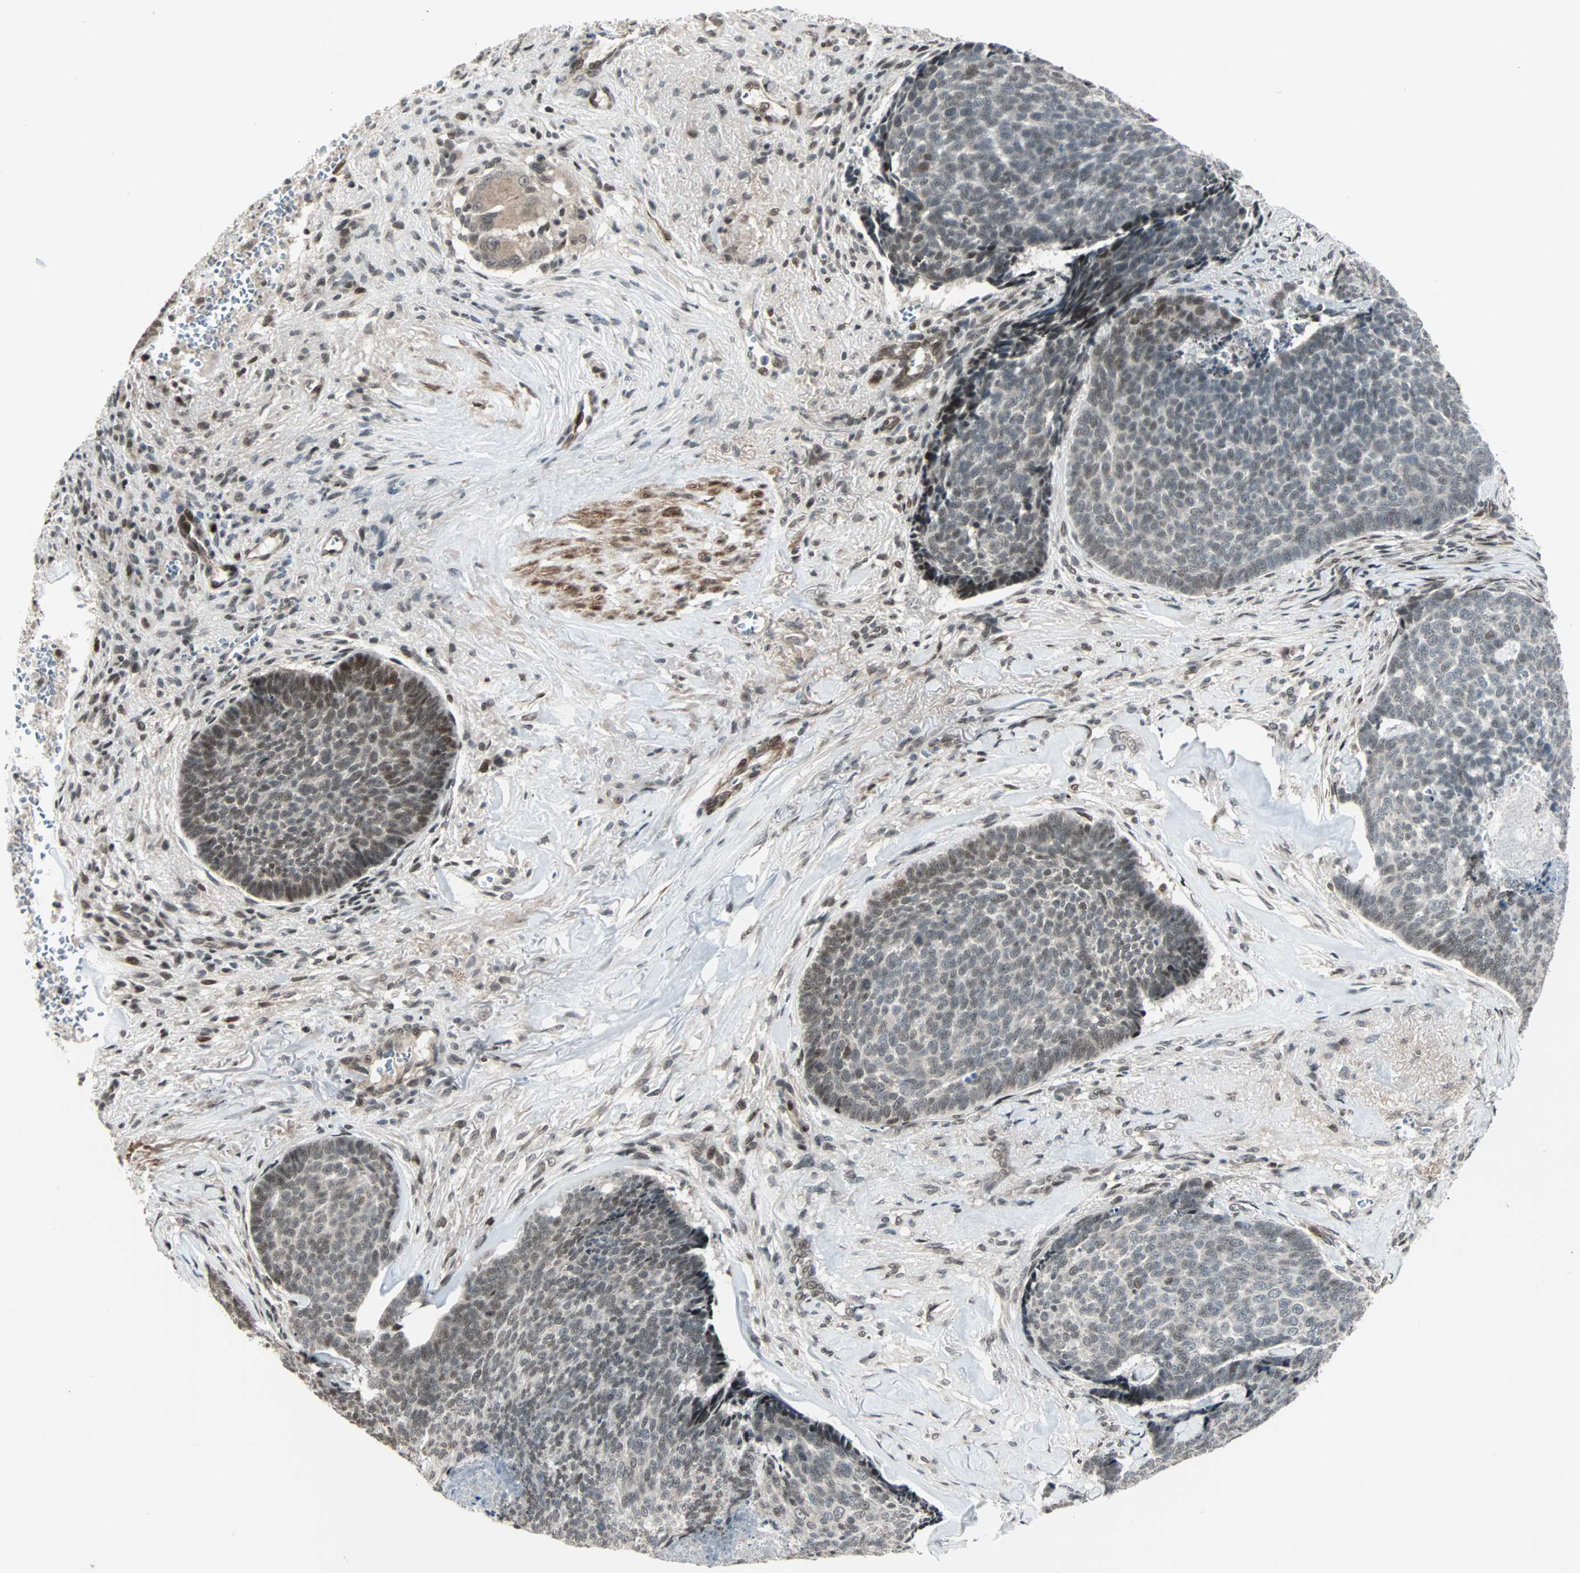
{"staining": {"intensity": "weak", "quantity": "25%-75%", "location": "nuclear"}, "tissue": "skin cancer", "cell_type": "Tumor cells", "image_type": "cancer", "snomed": [{"axis": "morphology", "description": "Basal cell carcinoma"}, {"axis": "topography", "description": "Skin"}], "caption": "Immunohistochemical staining of human skin cancer exhibits low levels of weak nuclear staining in about 25%-75% of tumor cells.", "gene": "CBX4", "patient": {"sex": "male", "age": 84}}